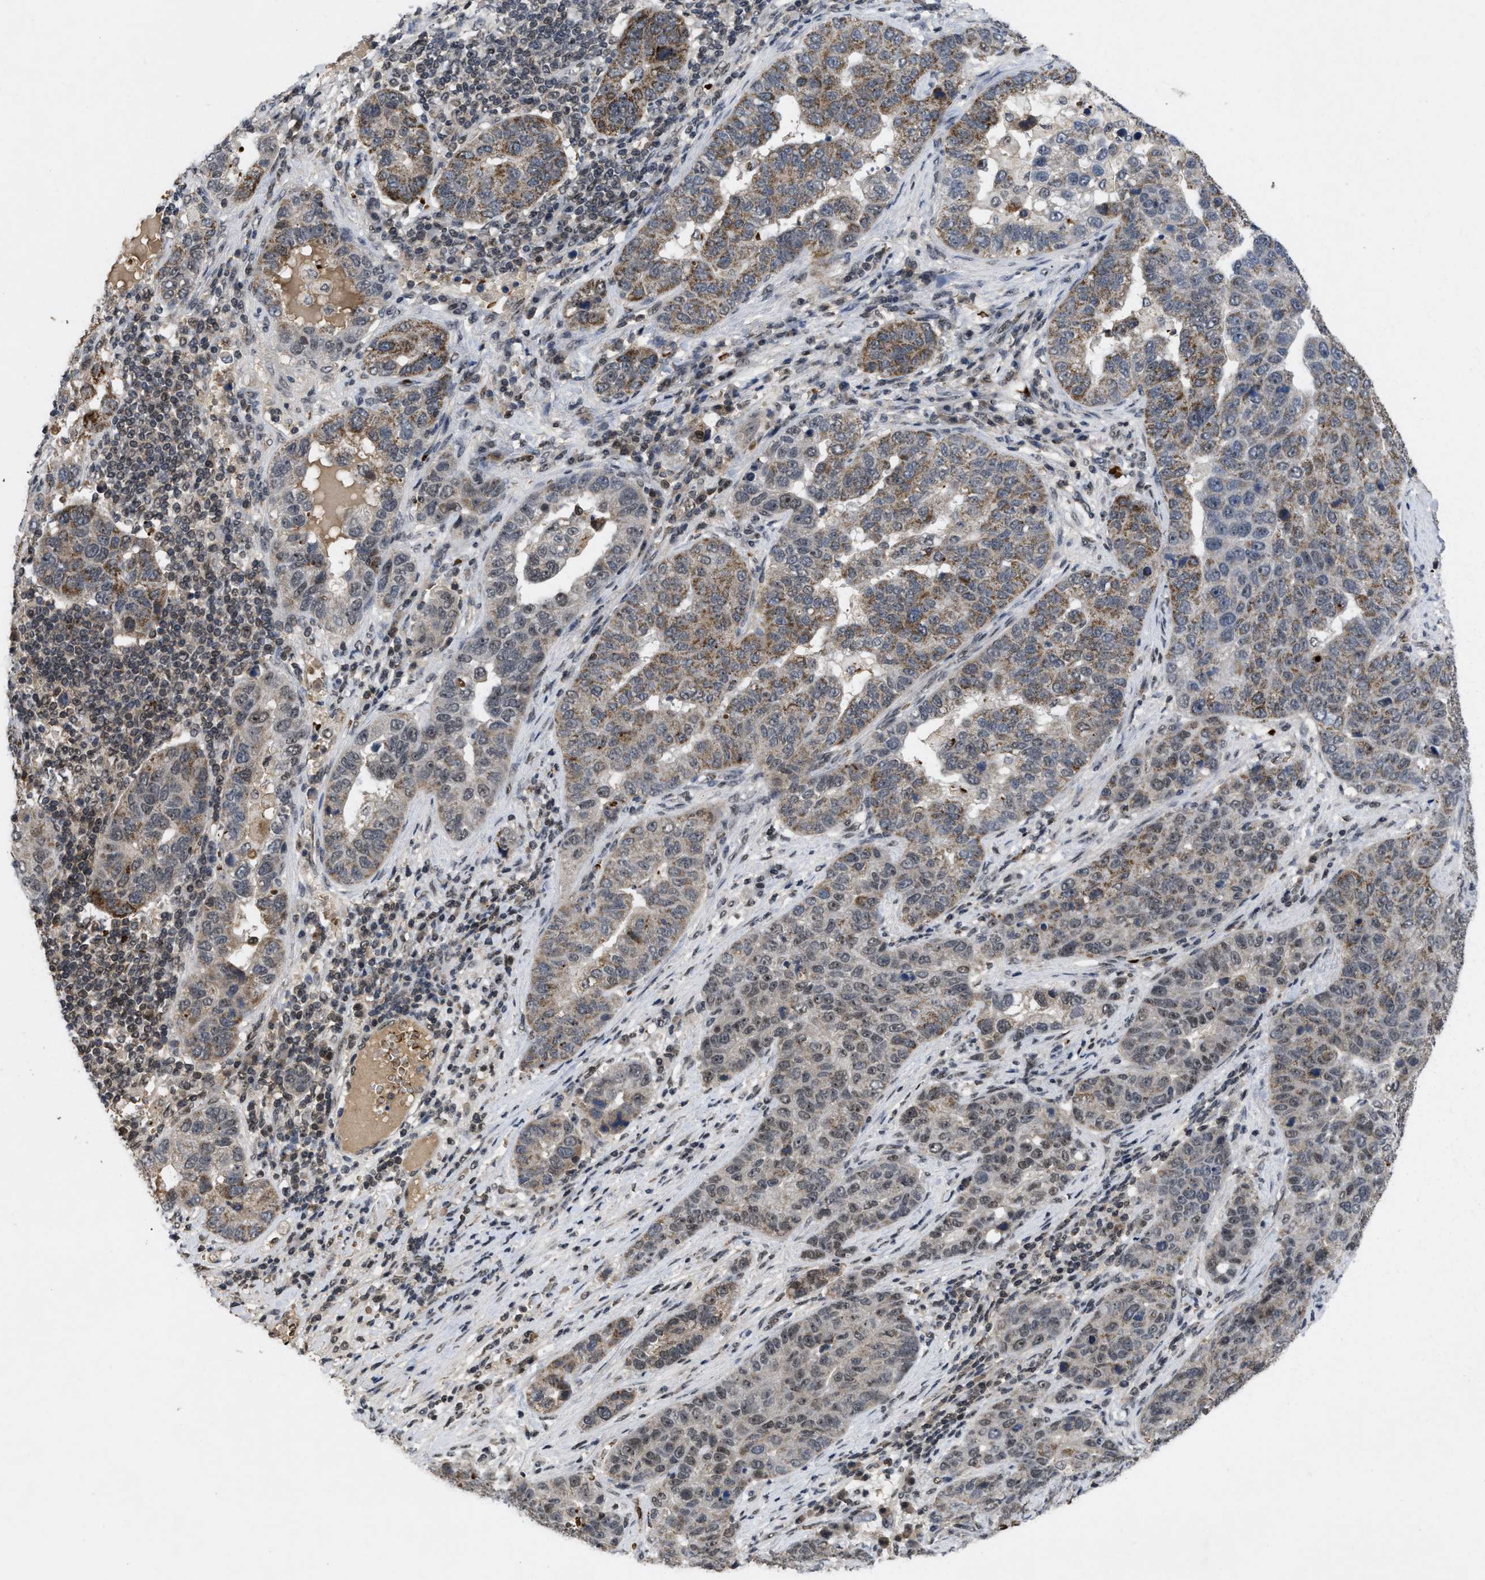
{"staining": {"intensity": "weak", "quantity": "25%-75%", "location": "cytoplasmic/membranous,nuclear"}, "tissue": "pancreatic cancer", "cell_type": "Tumor cells", "image_type": "cancer", "snomed": [{"axis": "morphology", "description": "Adenocarcinoma, NOS"}, {"axis": "topography", "description": "Pancreas"}], "caption": "Tumor cells display low levels of weak cytoplasmic/membranous and nuclear staining in approximately 25%-75% of cells in pancreatic cancer (adenocarcinoma). The staining was performed using DAB to visualize the protein expression in brown, while the nuclei were stained in blue with hematoxylin (Magnification: 20x).", "gene": "ZNF346", "patient": {"sex": "female", "age": 61}}